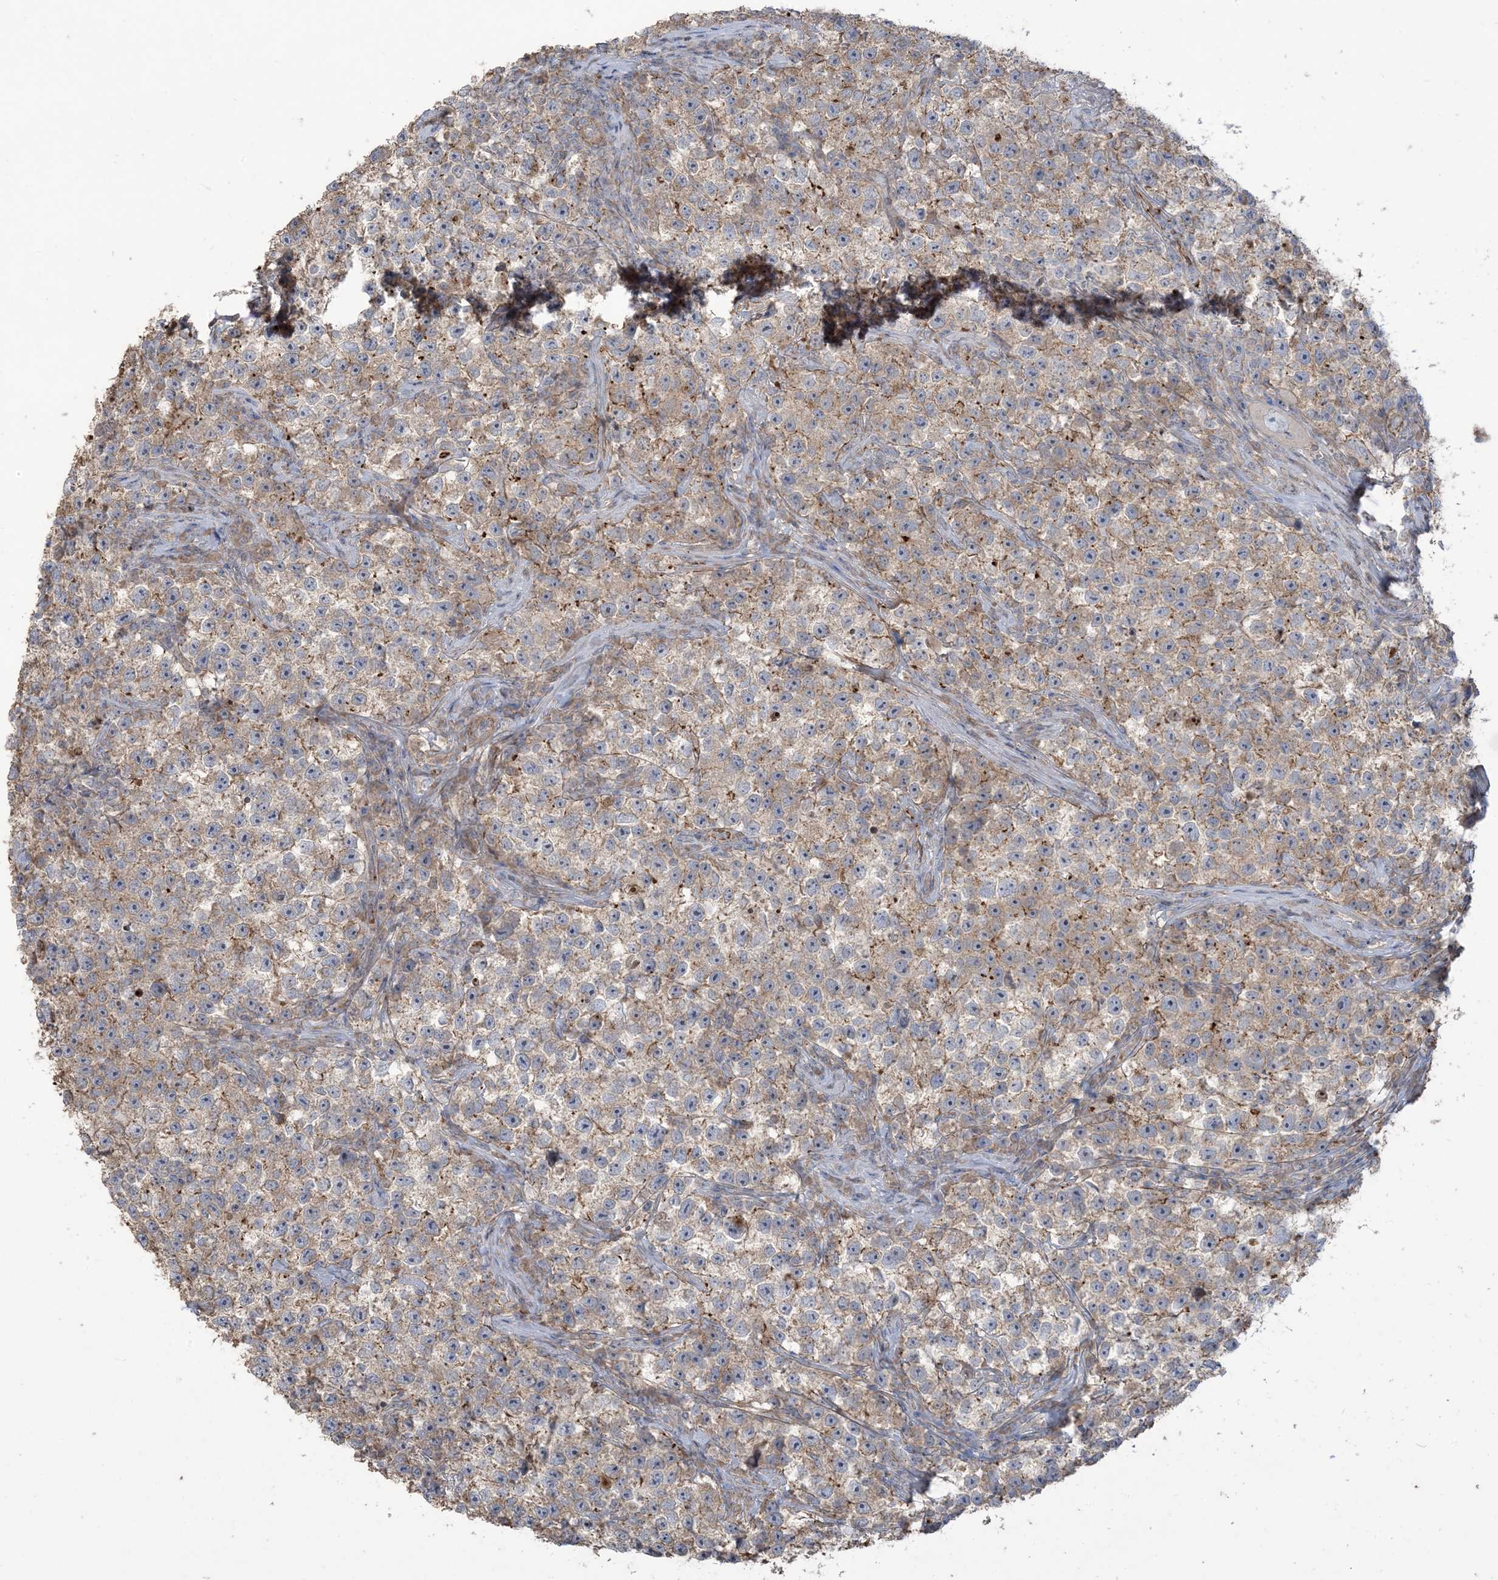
{"staining": {"intensity": "weak", "quantity": "25%-75%", "location": "cytoplasmic/membranous"}, "tissue": "testis cancer", "cell_type": "Tumor cells", "image_type": "cancer", "snomed": [{"axis": "morphology", "description": "Seminoma, NOS"}, {"axis": "topography", "description": "Testis"}], "caption": "Human testis cancer (seminoma) stained for a protein (brown) exhibits weak cytoplasmic/membranous positive positivity in approximately 25%-75% of tumor cells.", "gene": "KLHL18", "patient": {"sex": "male", "age": 22}}